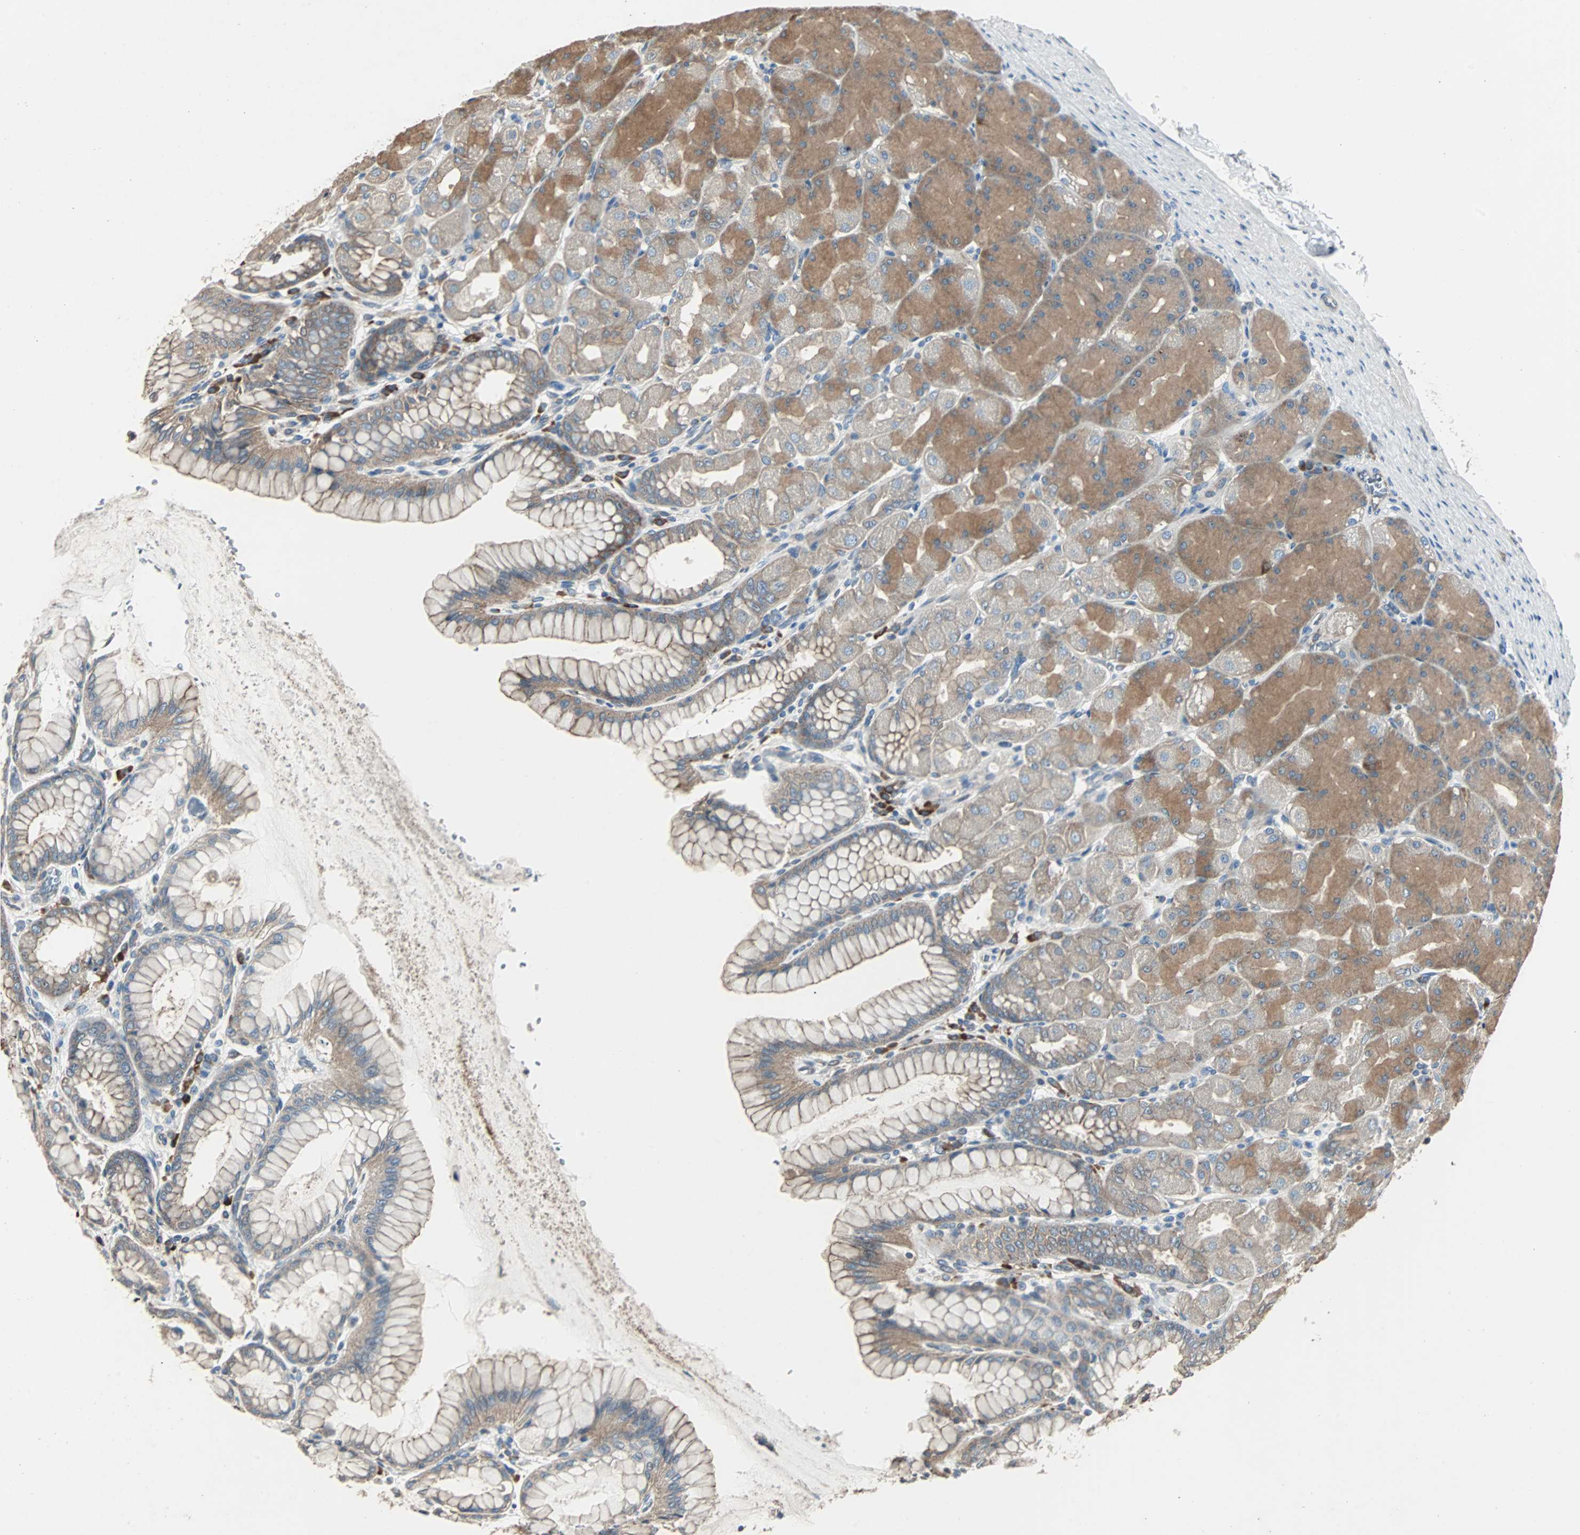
{"staining": {"intensity": "moderate", "quantity": "25%-75%", "location": "cytoplasmic/membranous"}, "tissue": "stomach", "cell_type": "Glandular cells", "image_type": "normal", "snomed": [{"axis": "morphology", "description": "Normal tissue, NOS"}, {"axis": "topography", "description": "Stomach, upper"}], "caption": "Stomach stained with DAB immunohistochemistry demonstrates medium levels of moderate cytoplasmic/membranous positivity in approximately 25%-75% of glandular cells.", "gene": "CHP1", "patient": {"sex": "female", "age": 56}}